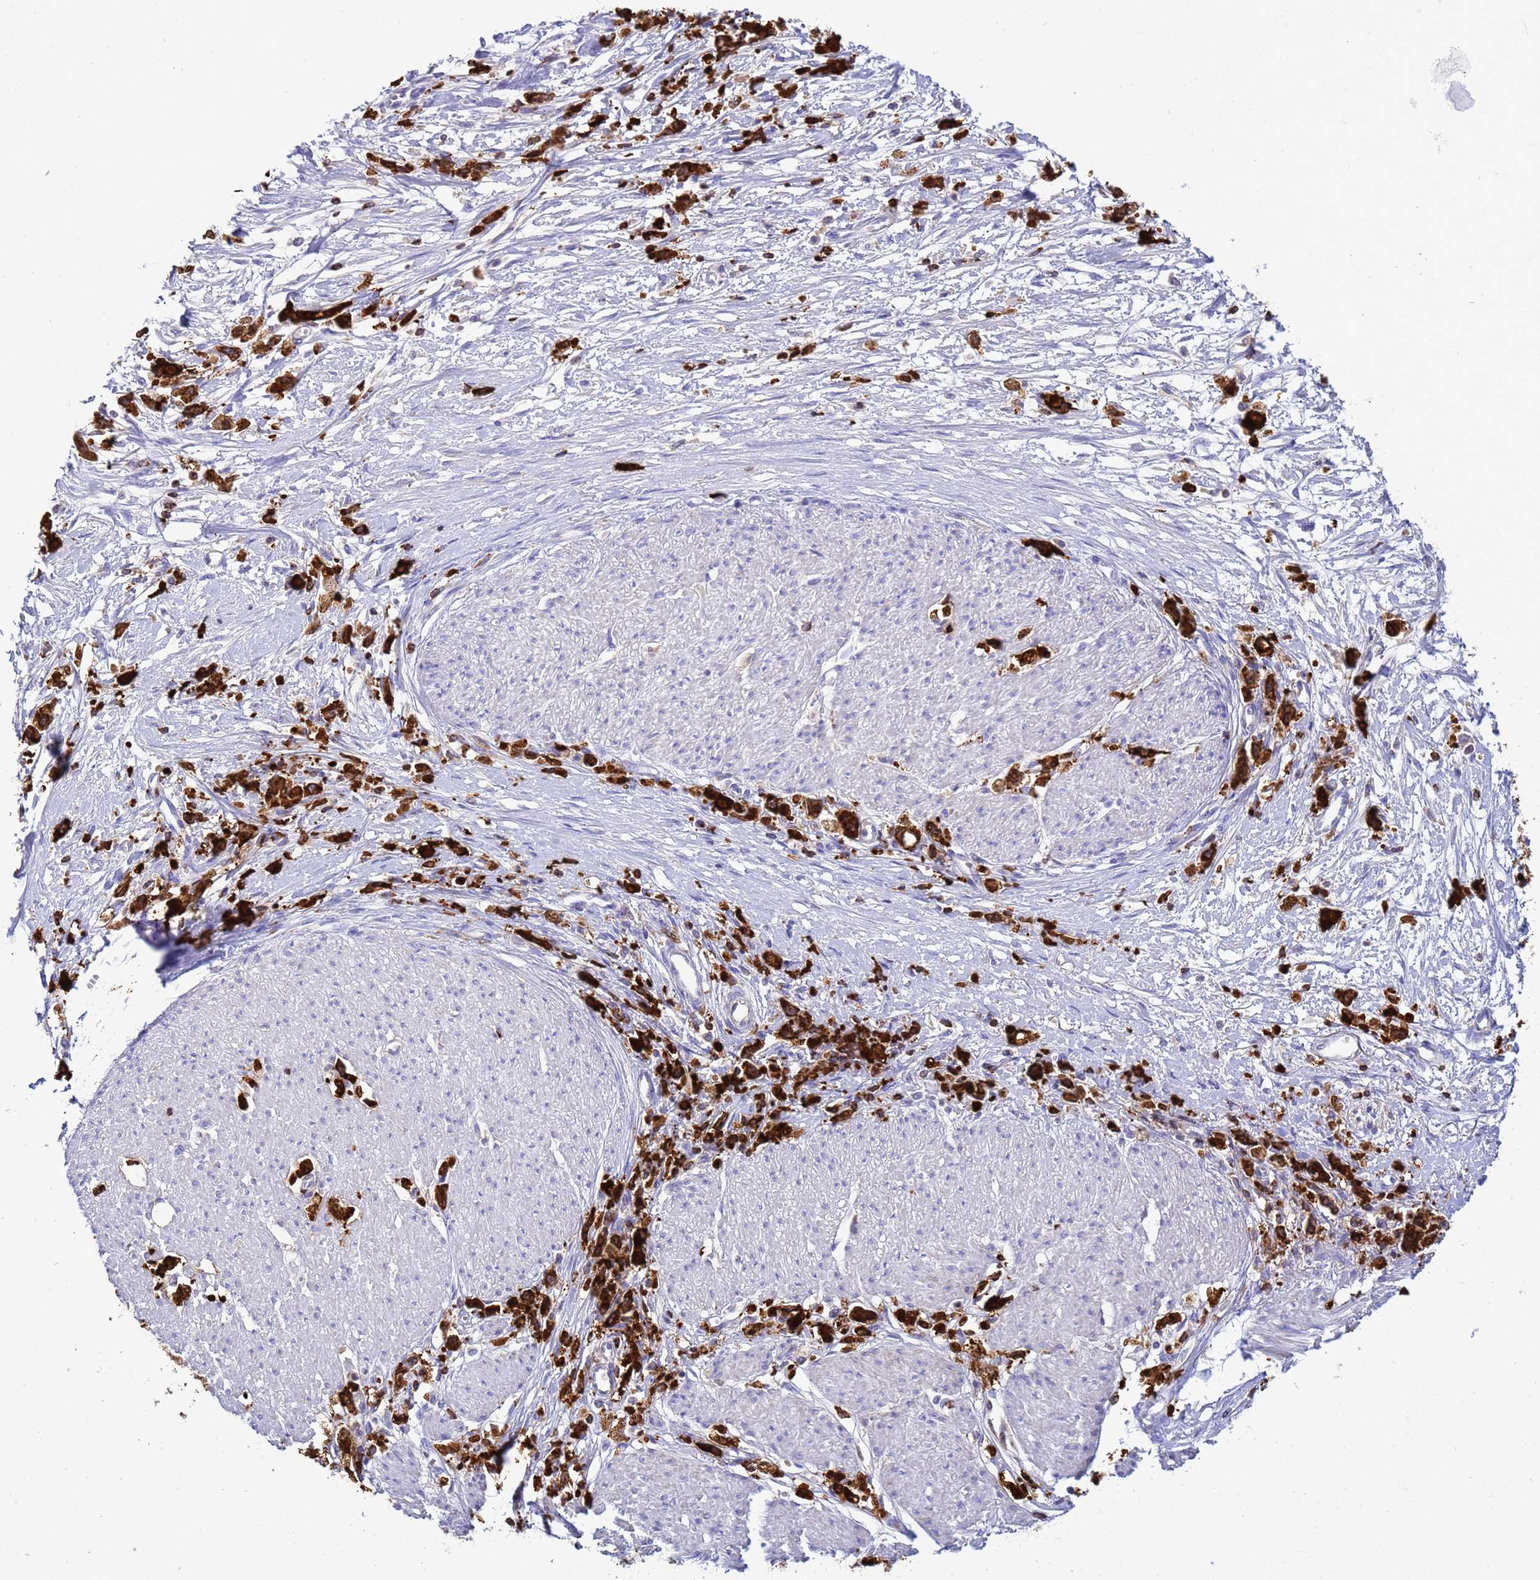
{"staining": {"intensity": "strong", "quantity": ">75%", "location": "cytoplasmic/membranous"}, "tissue": "stomach cancer", "cell_type": "Tumor cells", "image_type": "cancer", "snomed": [{"axis": "morphology", "description": "Adenocarcinoma, NOS"}, {"axis": "topography", "description": "Stomach"}], "caption": "Brown immunohistochemical staining in adenocarcinoma (stomach) shows strong cytoplasmic/membranous positivity in about >75% of tumor cells.", "gene": "EZR", "patient": {"sex": "female", "age": 59}}